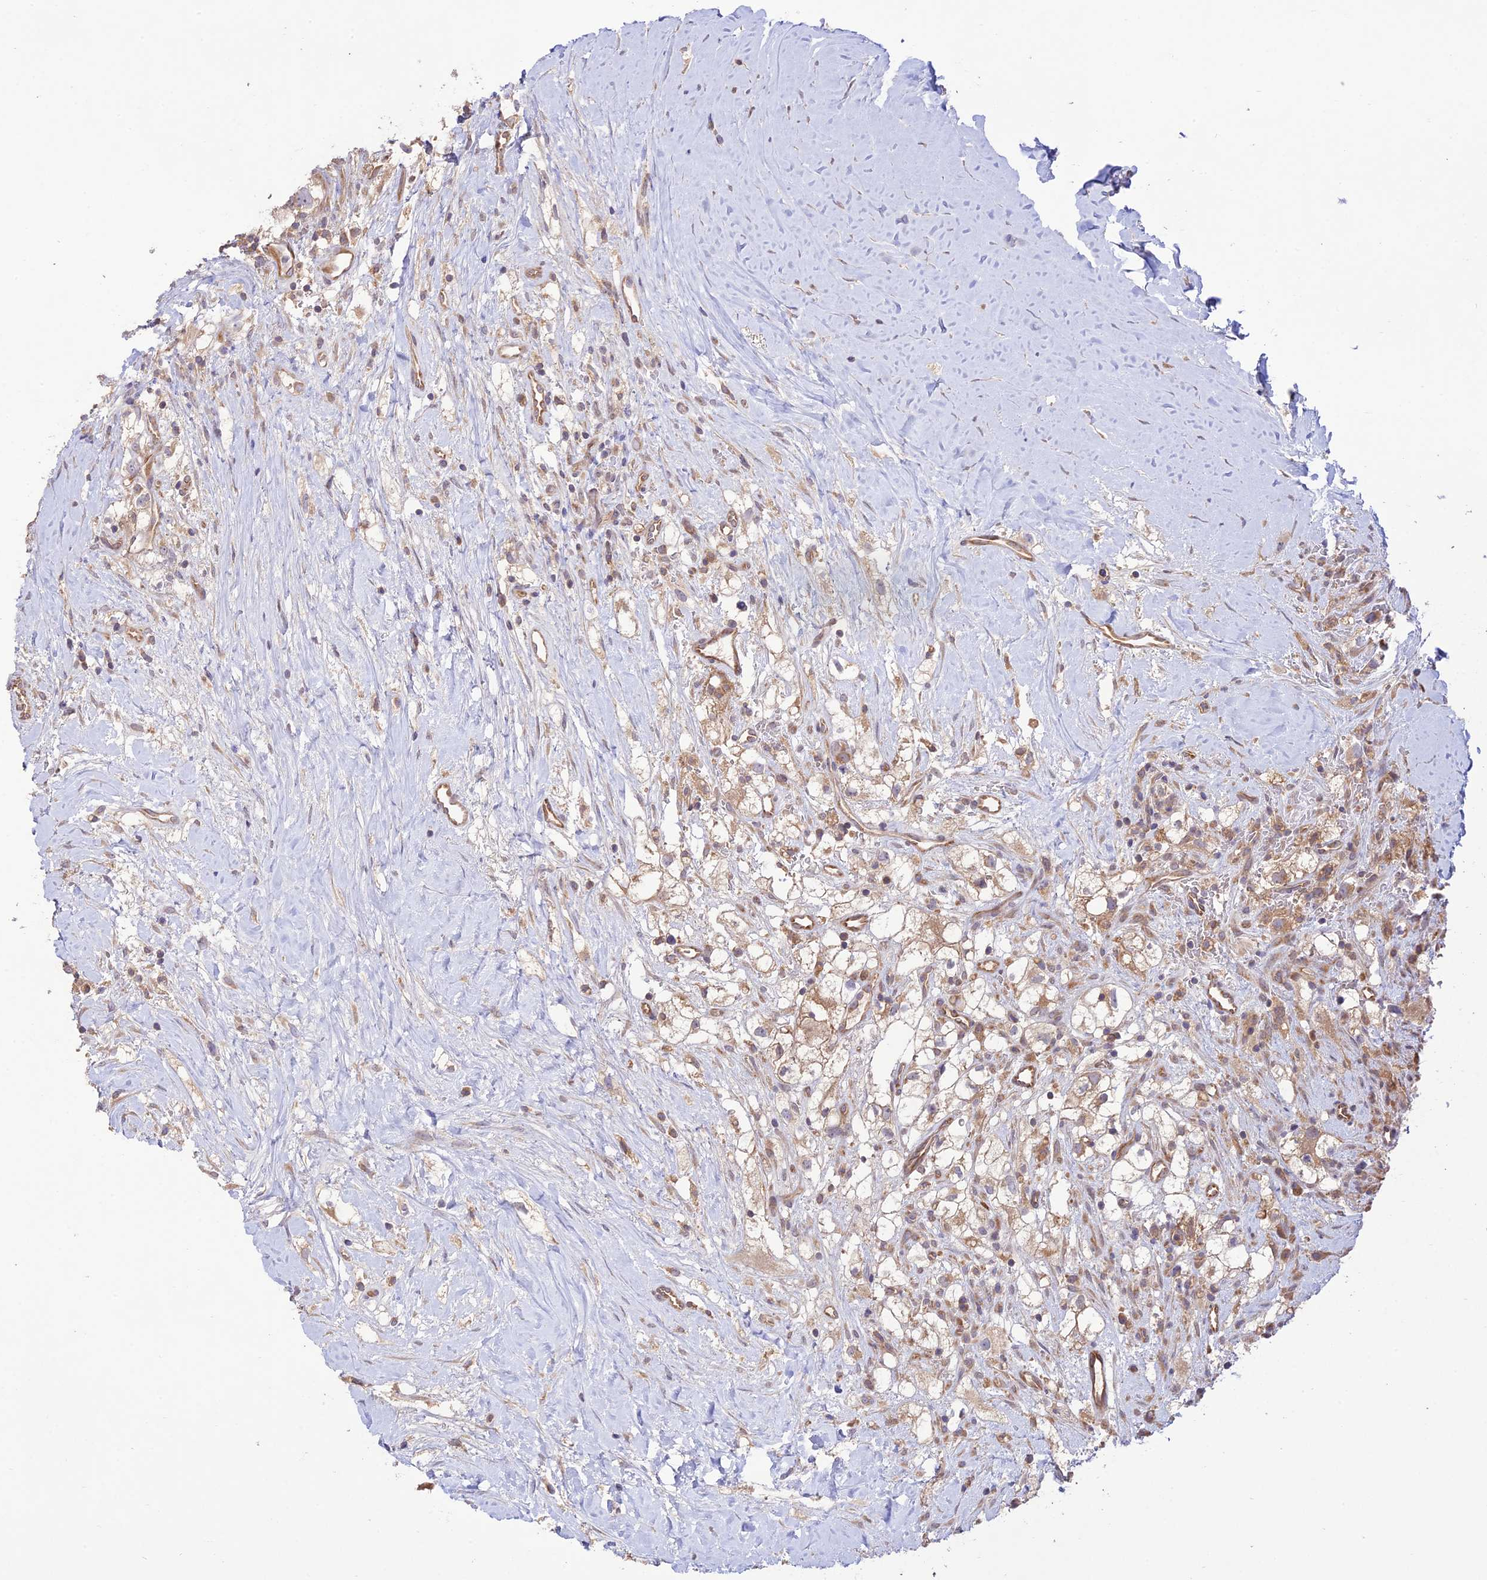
{"staining": {"intensity": "weak", "quantity": ">75%", "location": "cytoplasmic/membranous"}, "tissue": "renal cancer", "cell_type": "Tumor cells", "image_type": "cancer", "snomed": [{"axis": "morphology", "description": "Adenocarcinoma, NOS"}, {"axis": "topography", "description": "Kidney"}], "caption": "Renal adenocarcinoma stained for a protein reveals weak cytoplasmic/membranous positivity in tumor cells.", "gene": "TMEM259", "patient": {"sex": "male", "age": 59}}